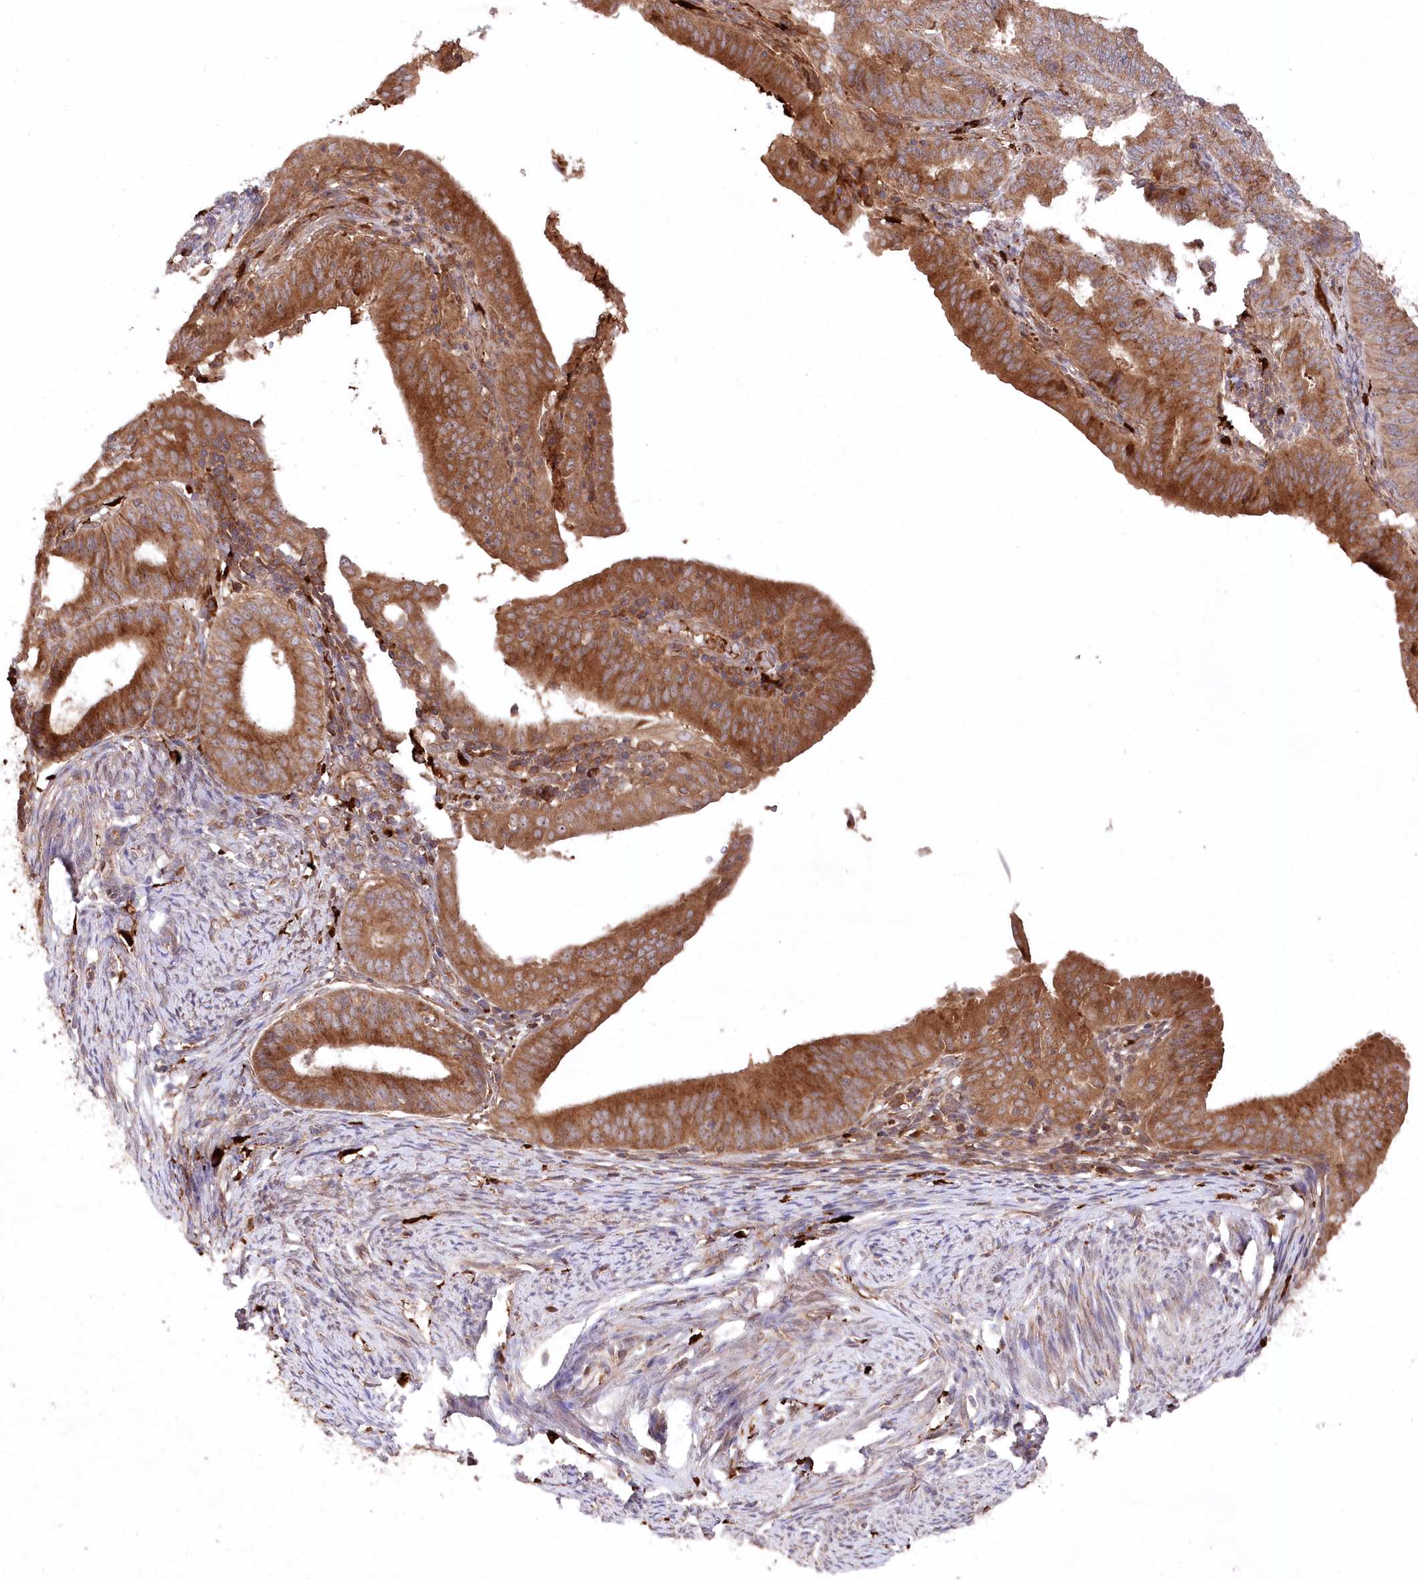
{"staining": {"intensity": "strong", "quantity": ">75%", "location": "cytoplasmic/membranous"}, "tissue": "endometrial cancer", "cell_type": "Tumor cells", "image_type": "cancer", "snomed": [{"axis": "morphology", "description": "Adenocarcinoma, NOS"}, {"axis": "topography", "description": "Endometrium"}], "caption": "IHC (DAB (3,3'-diaminobenzidine)) staining of human endometrial cancer (adenocarcinoma) demonstrates strong cytoplasmic/membranous protein staining in approximately >75% of tumor cells. The staining is performed using DAB brown chromogen to label protein expression. The nuclei are counter-stained blue using hematoxylin.", "gene": "PPP1R21", "patient": {"sex": "female", "age": 51}}